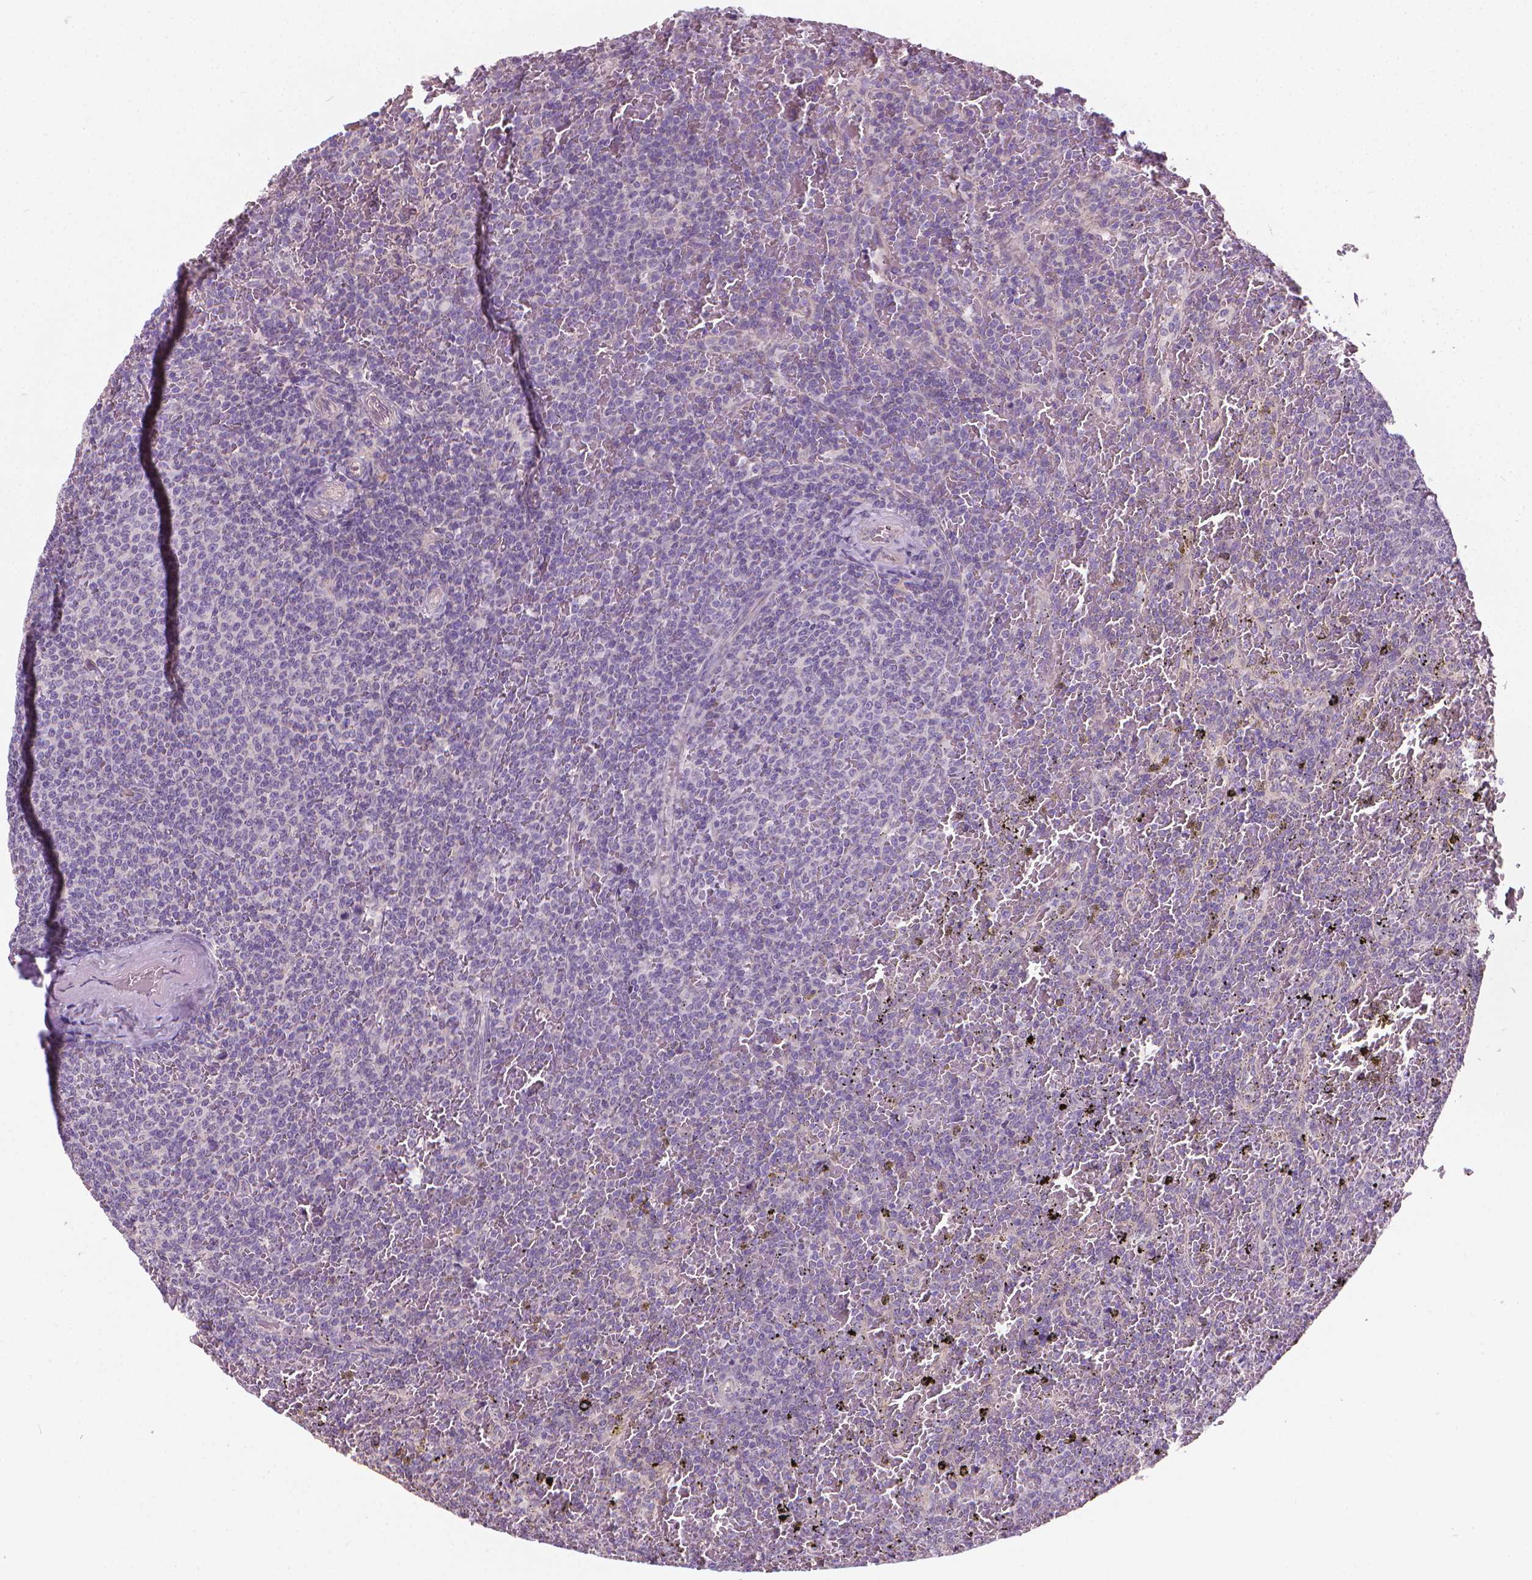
{"staining": {"intensity": "negative", "quantity": "none", "location": "none"}, "tissue": "lymphoma", "cell_type": "Tumor cells", "image_type": "cancer", "snomed": [{"axis": "morphology", "description": "Malignant lymphoma, non-Hodgkin's type, Low grade"}, {"axis": "topography", "description": "Spleen"}], "caption": "A high-resolution histopathology image shows immunohistochemistry (IHC) staining of lymphoma, which displays no significant expression in tumor cells.", "gene": "RIIAD1", "patient": {"sex": "female", "age": 77}}